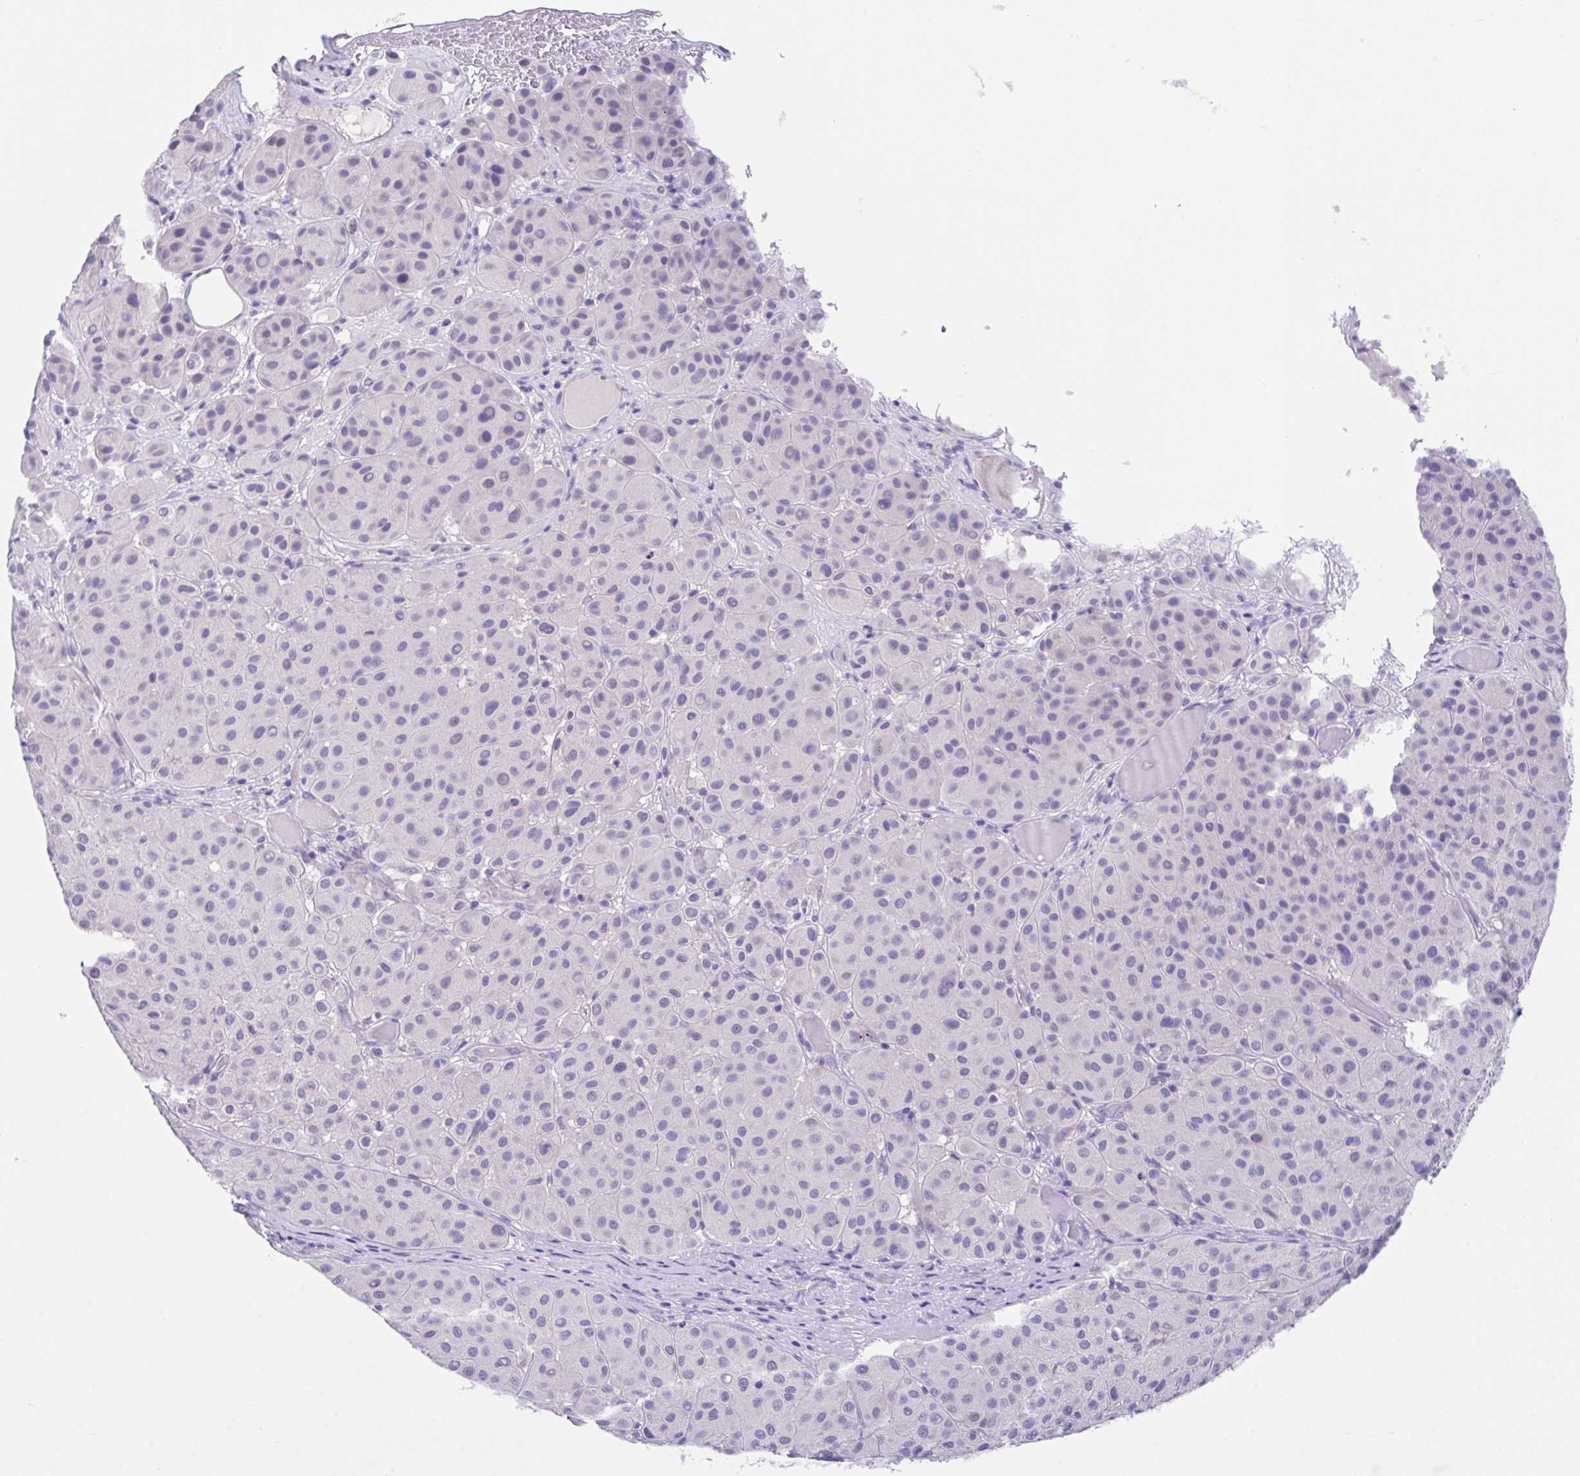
{"staining": {"intensity": "negative", "quantity": "none", "location": "none"}, "tissue": "melanoma", "cell_type": "Tumor cells", "image_type": "cancer", "snomed": [{"axis": "morphology", "description": "Malignant melanoma, Metastatic site"}, {"axis": "topography", "description": "Smooth muscle"}], "caption": "This micrograph is of melanoma stained with IHC to label a protein in brown with the nuclei are counter-stained blue. There is no staining in tumor cells.", "gene": "HACD4", "patient": {"sex": "male", "age": 41}}